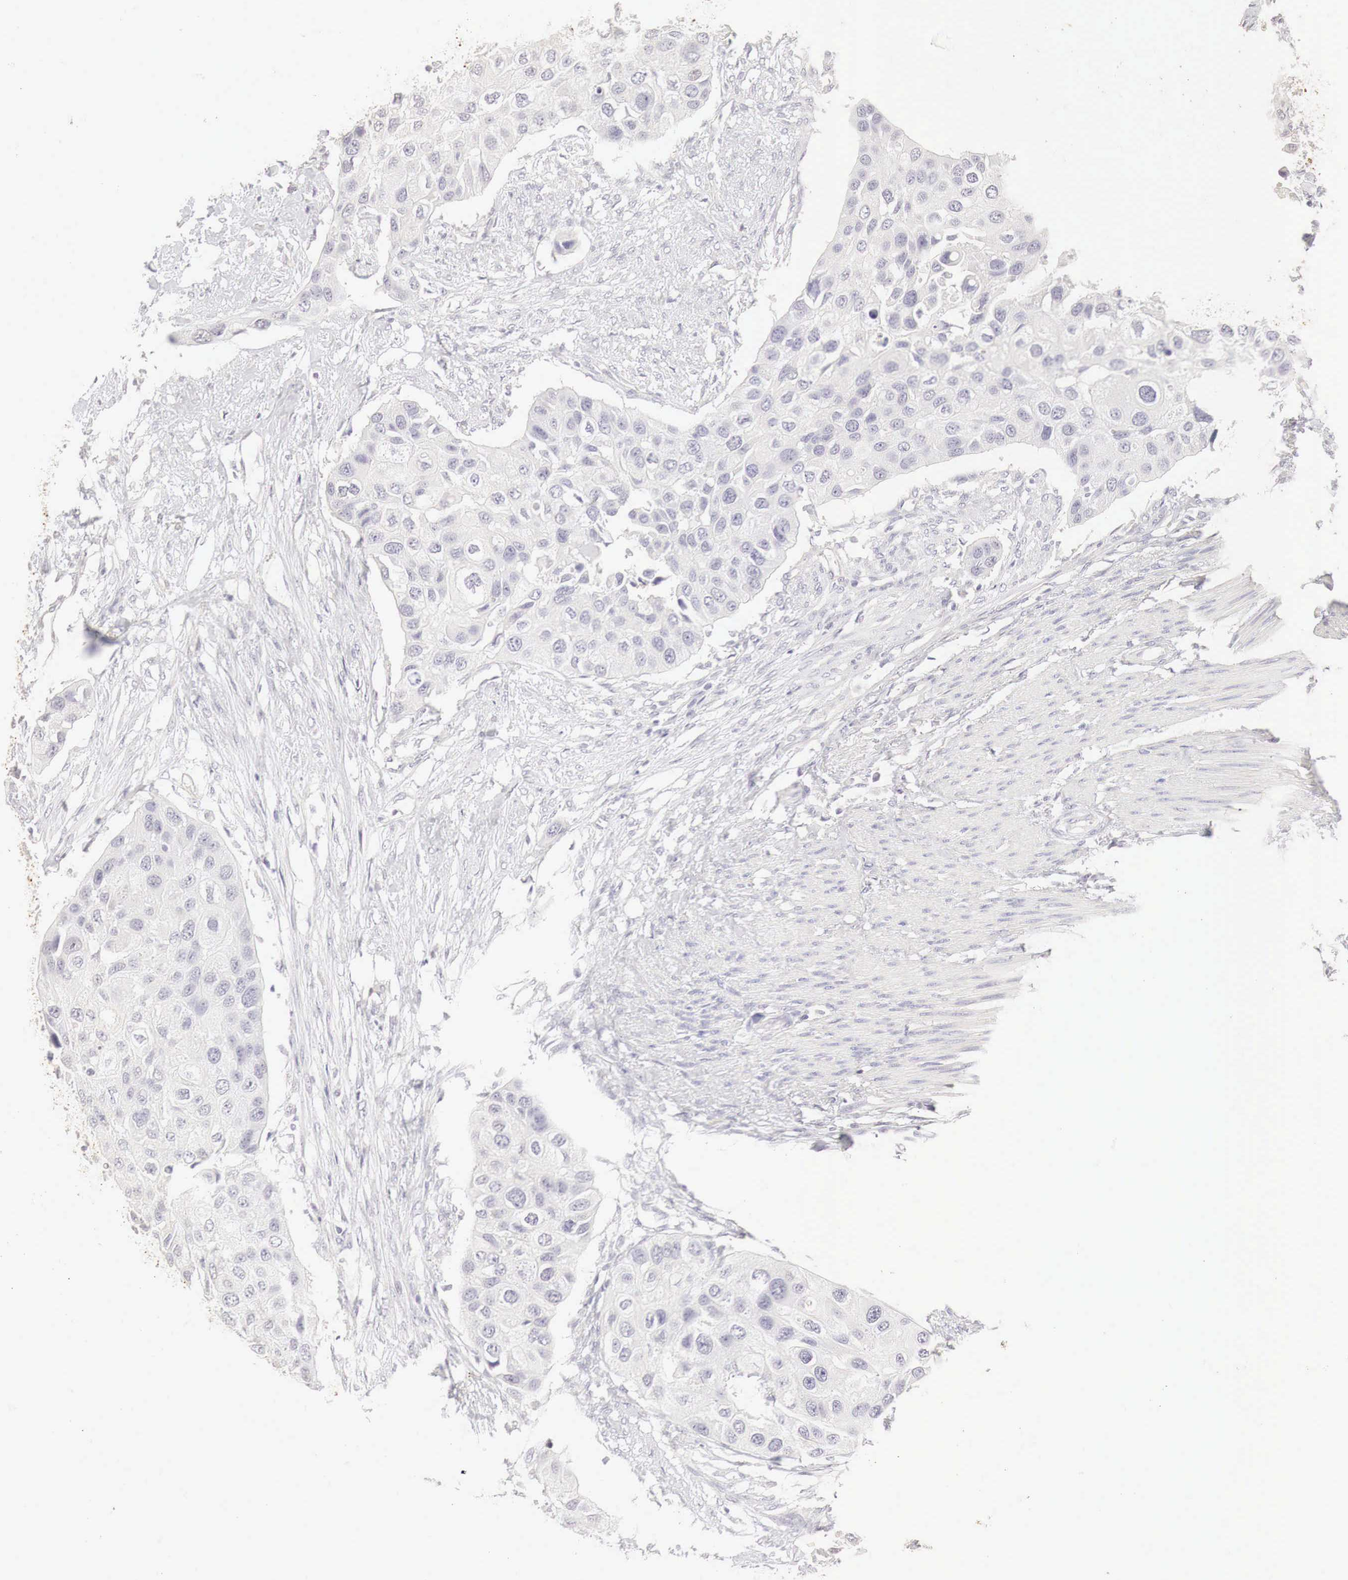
{"staining": {"intensity": "negative", "quantity": "none", "location": "none"}, "tissue": "urothelial cancer", "cell_type": "Tumor cells", "image_type": "cancer", "snomed": [{"axis": "morphology", "description": "Urothelial carcinoma, High grade"}, {"axis": "topography", "description": "Urinary bladder"}], "caption": "The IHC histopathology image has no significant expression in tumor cells of high-grade urothelial carcinoma tissue.", "gene": "OTC", "patient": {"sex": "male", "age": 55}}